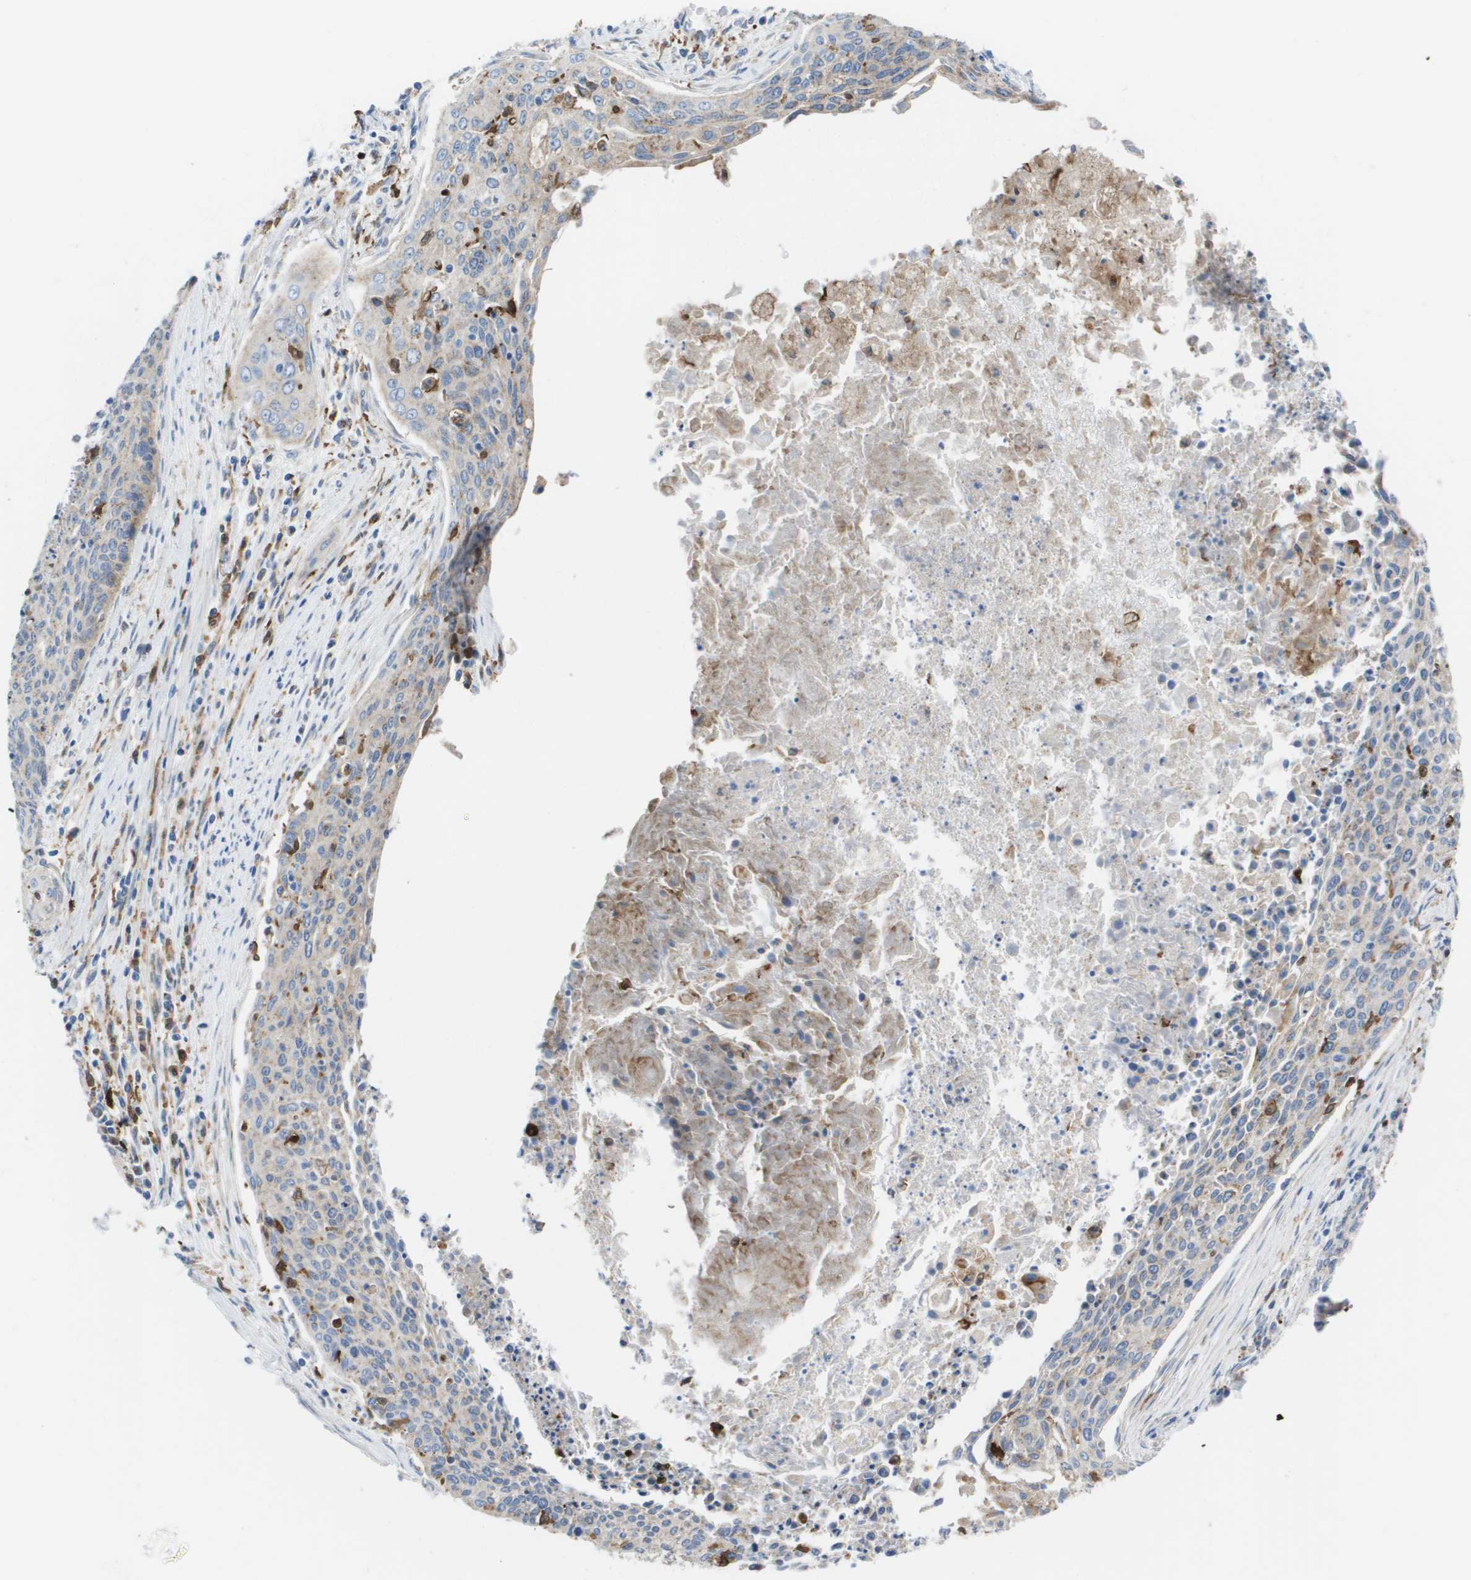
{"staining": {"intensity": "weak", "quantity": "<25%", "location": "cytoplasmic/membranous"}, "tissue": "cervical cancer", "cell_type": "Tumor cells", "image_type": "cancer", "snomed": [{"axis": "morphology", "description": "Squamous cell carcinoma, NOS"}, {"axis": "topography", "description": "Cervix"}], "caption": "Protein analysis of cervical cancer (squamous cell carcinoma) demonstrates no significant positivity in tumor cells.", "gene": "SLC37A2", "patient": {"sex": "female", "age": 55}}